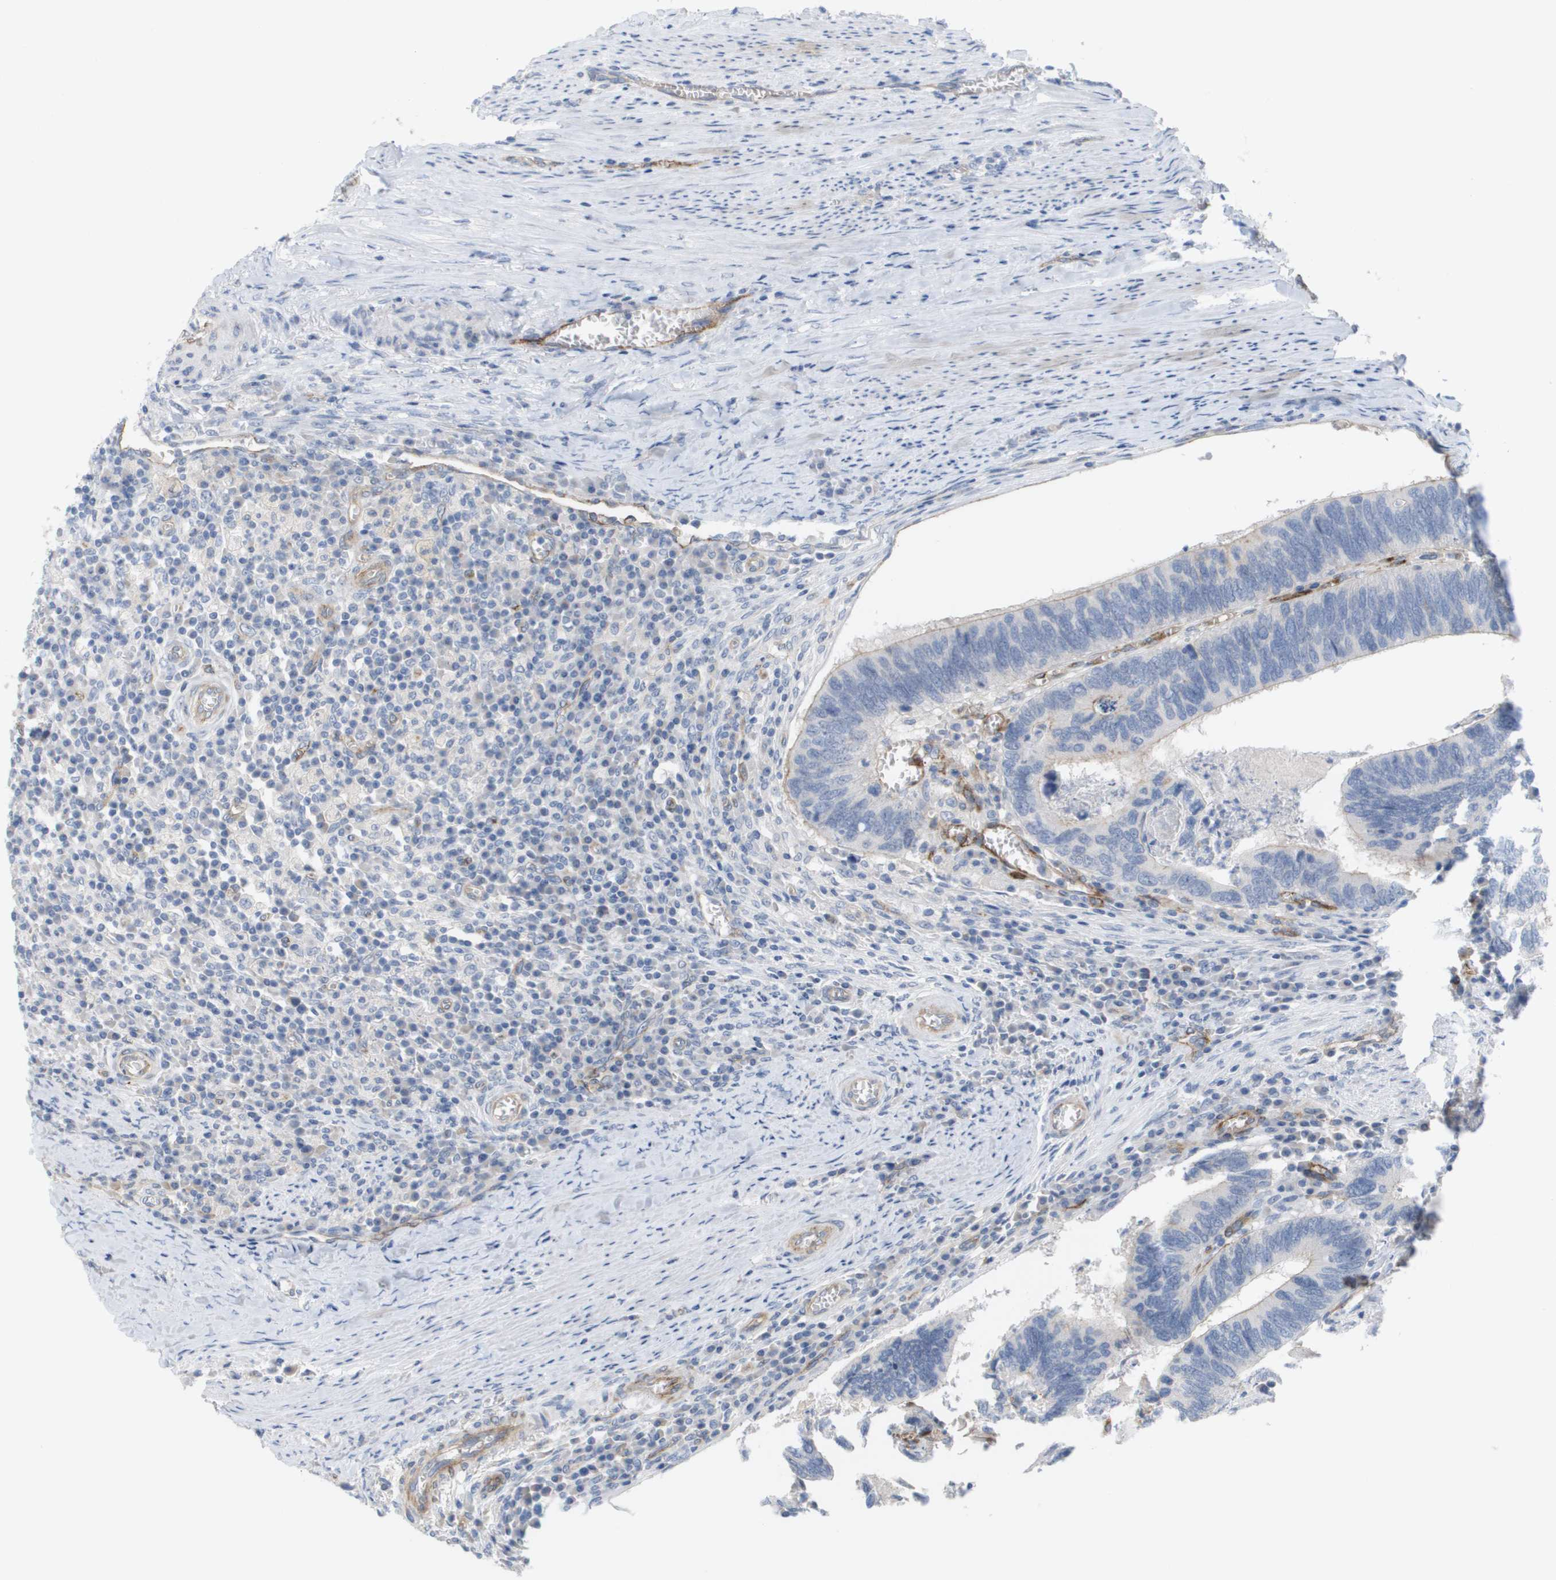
{"staining": {"intensity": "negative", "quantity": "none", "location": "none"}, "tissue": "colorectal cancer", "cell_type": "Tumor cells", "image_type": "cancer", "snomed": [{"axis": "morphology", "description": "Adenocarcinoma, NOS"}, {"axis": "topography", "description": "Colon"}], "caption": "A high-resolution histopathology image shows immunohistochemistry (IHC) staining of colorectal cancer (adenocarcinoma), which exhibits no significant positivity in tumor cells.", "gene": "ANGPT2", "patient": {"sex": "male", "age": 72}}